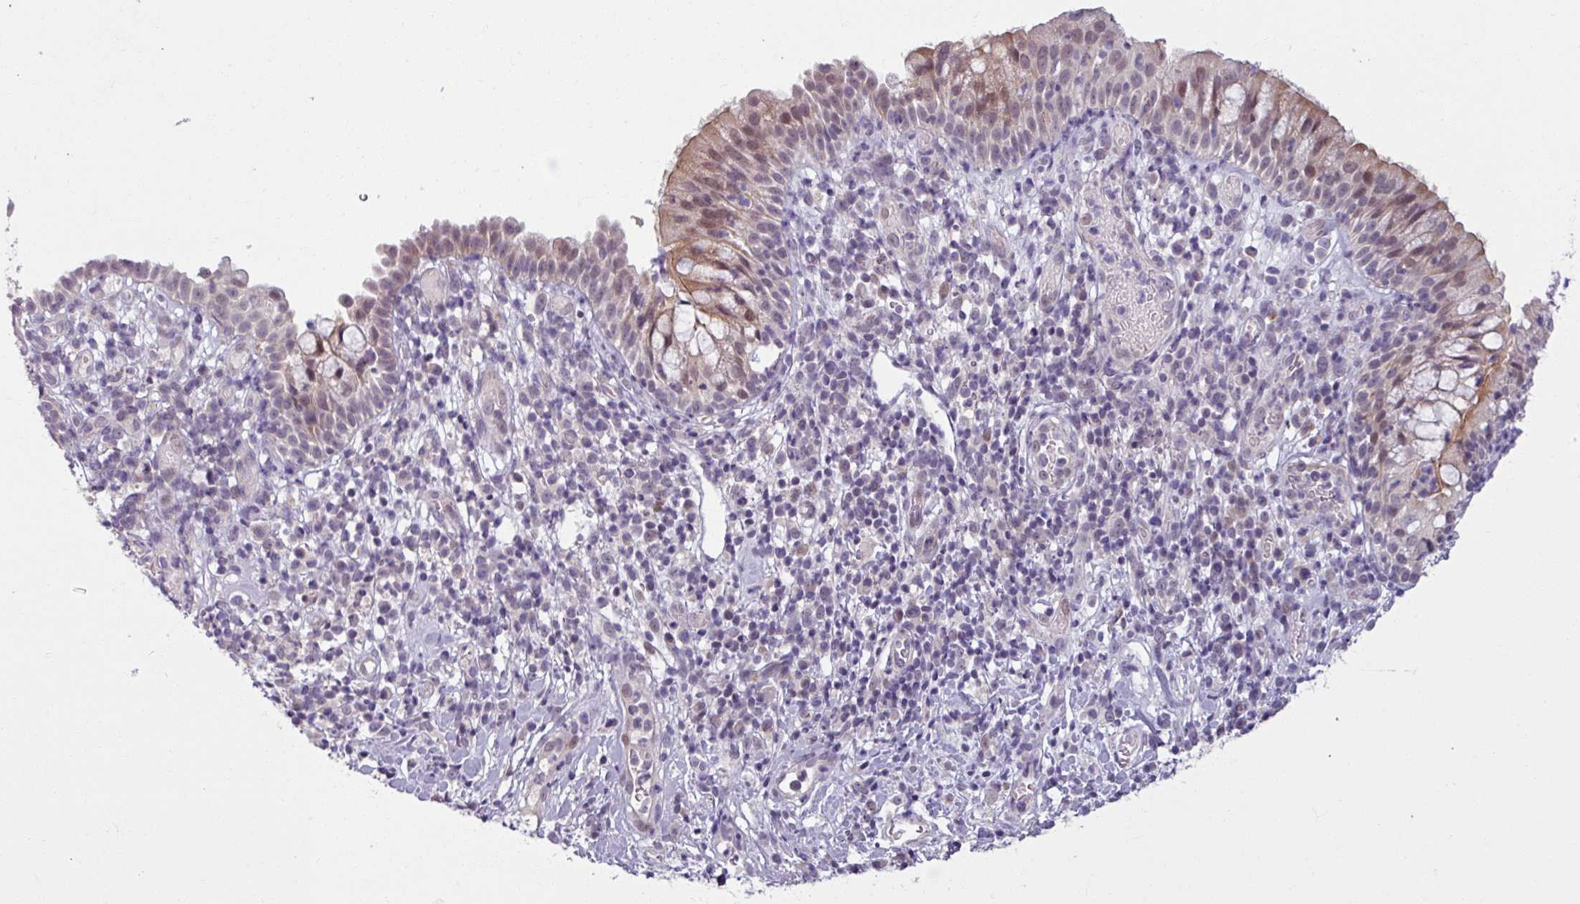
{"staining": {"intensity": "weak", "quantity": "25%-75%", "location": "cytoplasmic/membranous,nuclear"}, "tissue": "nasopharynx", "cell_type": "Respiratory epithelial cells", "image_type": "normal", "snomed": [{"axis": "morphology", "description": "Normal tissue, NOS"}, {"axis": "topography", "description": "Nasopharynx"}], "caption": "Brown immunohistochemical staining in normal nasopharynx displays weak cytoplasmic/membranous,nuclear staining in about 25%-75% of respiratory epithelial cells.", "gene": "OGFOD3", "patient": {"sex": "male", "age": 65}}